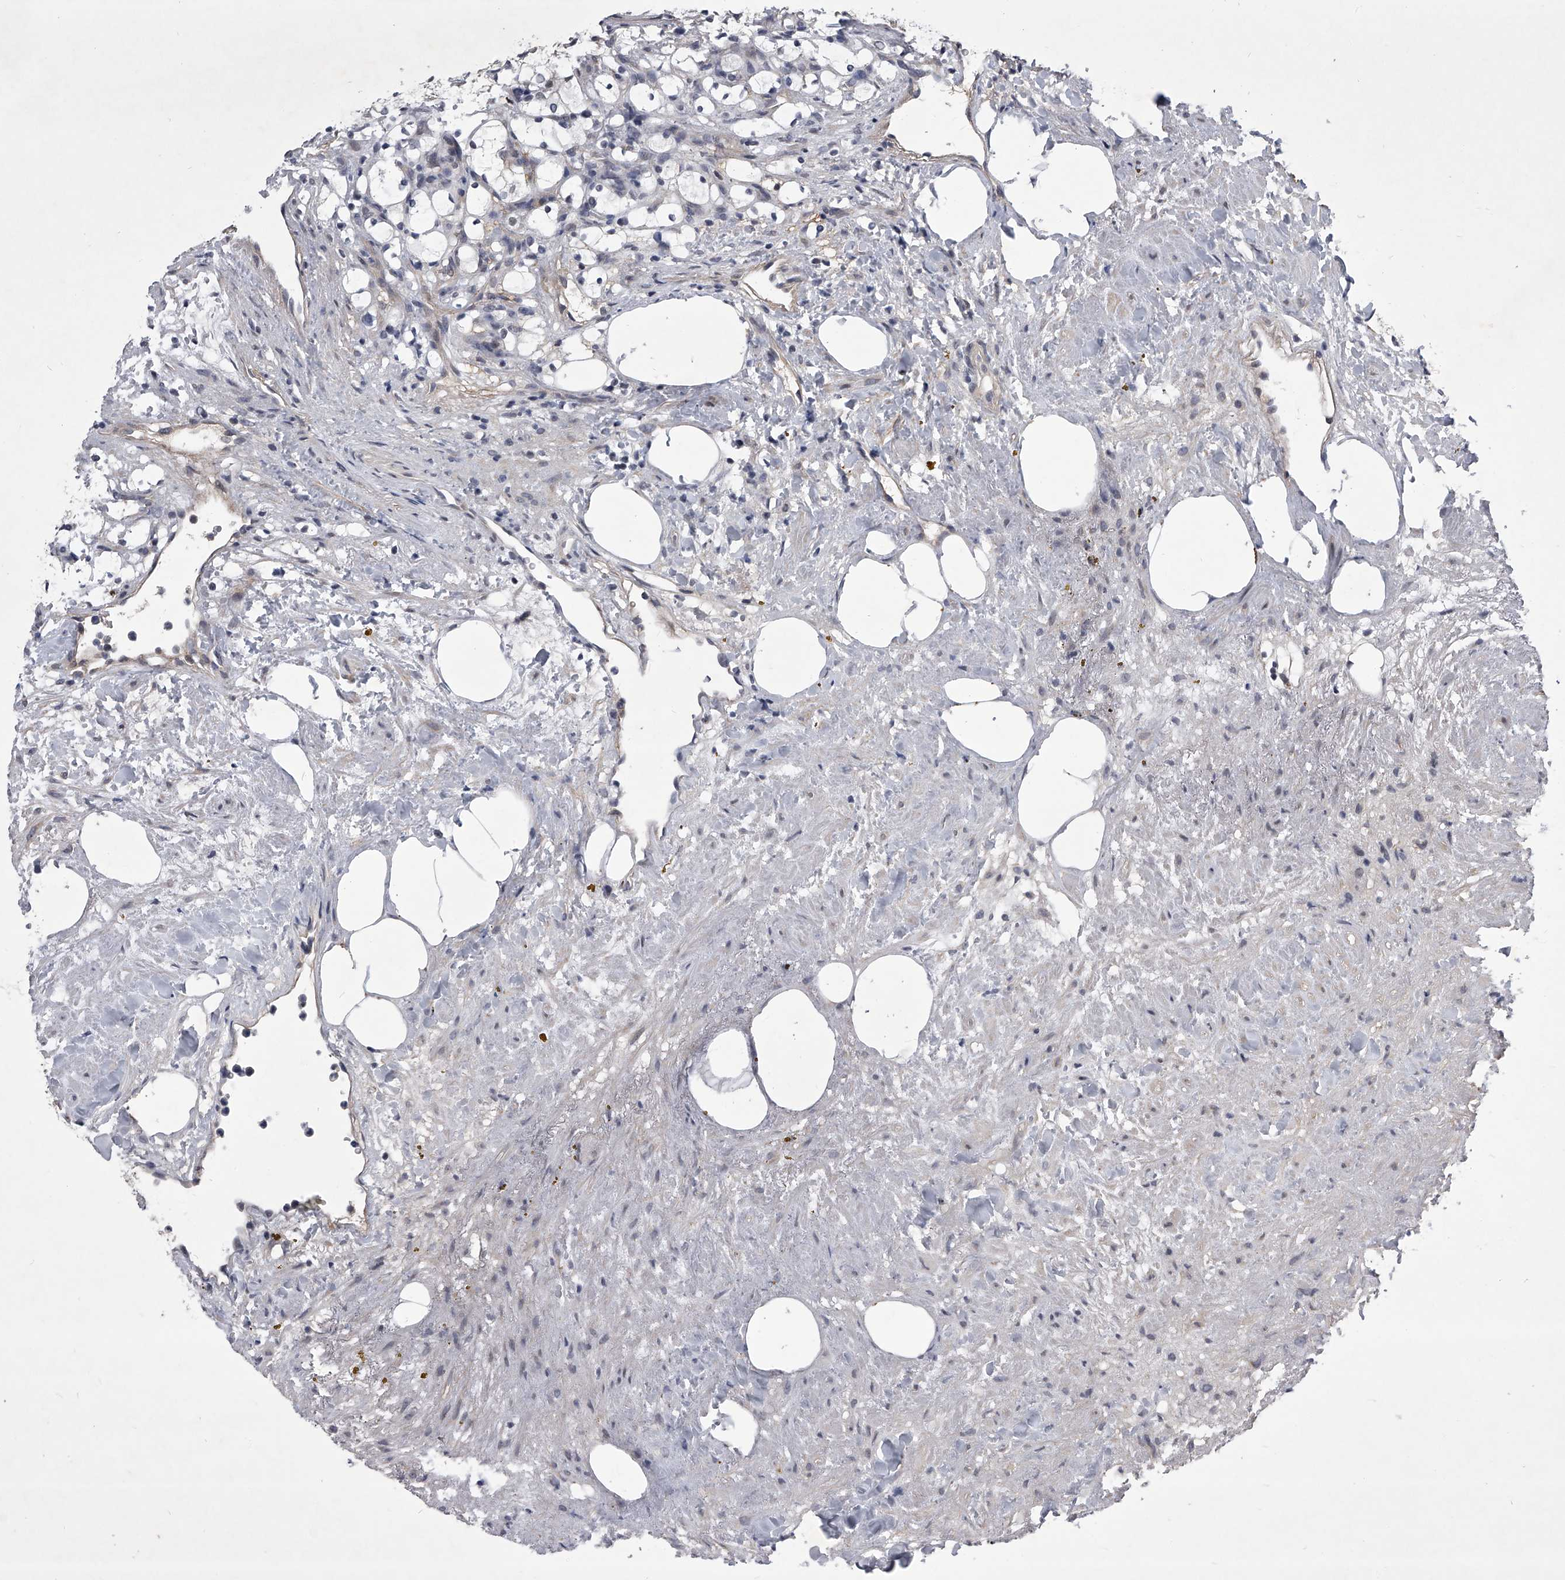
{"staining": {"intensity": "negative", "quantity": "none", "location": "none"}, "tissue": "renal cancer", "cell_type": "Tumor cells", "image_type": "cancer", "snomed": [{"axis": "morphology", "description": "Adenocarcinoma, NOS"}, {"axis": "topography", "description": "Kidney"}], "caption": "Tumor cells show no significant staining in adenocarcinoma (renal).", "gene": "ZNF76", "patient": {"sex": "female", "age": 69}}